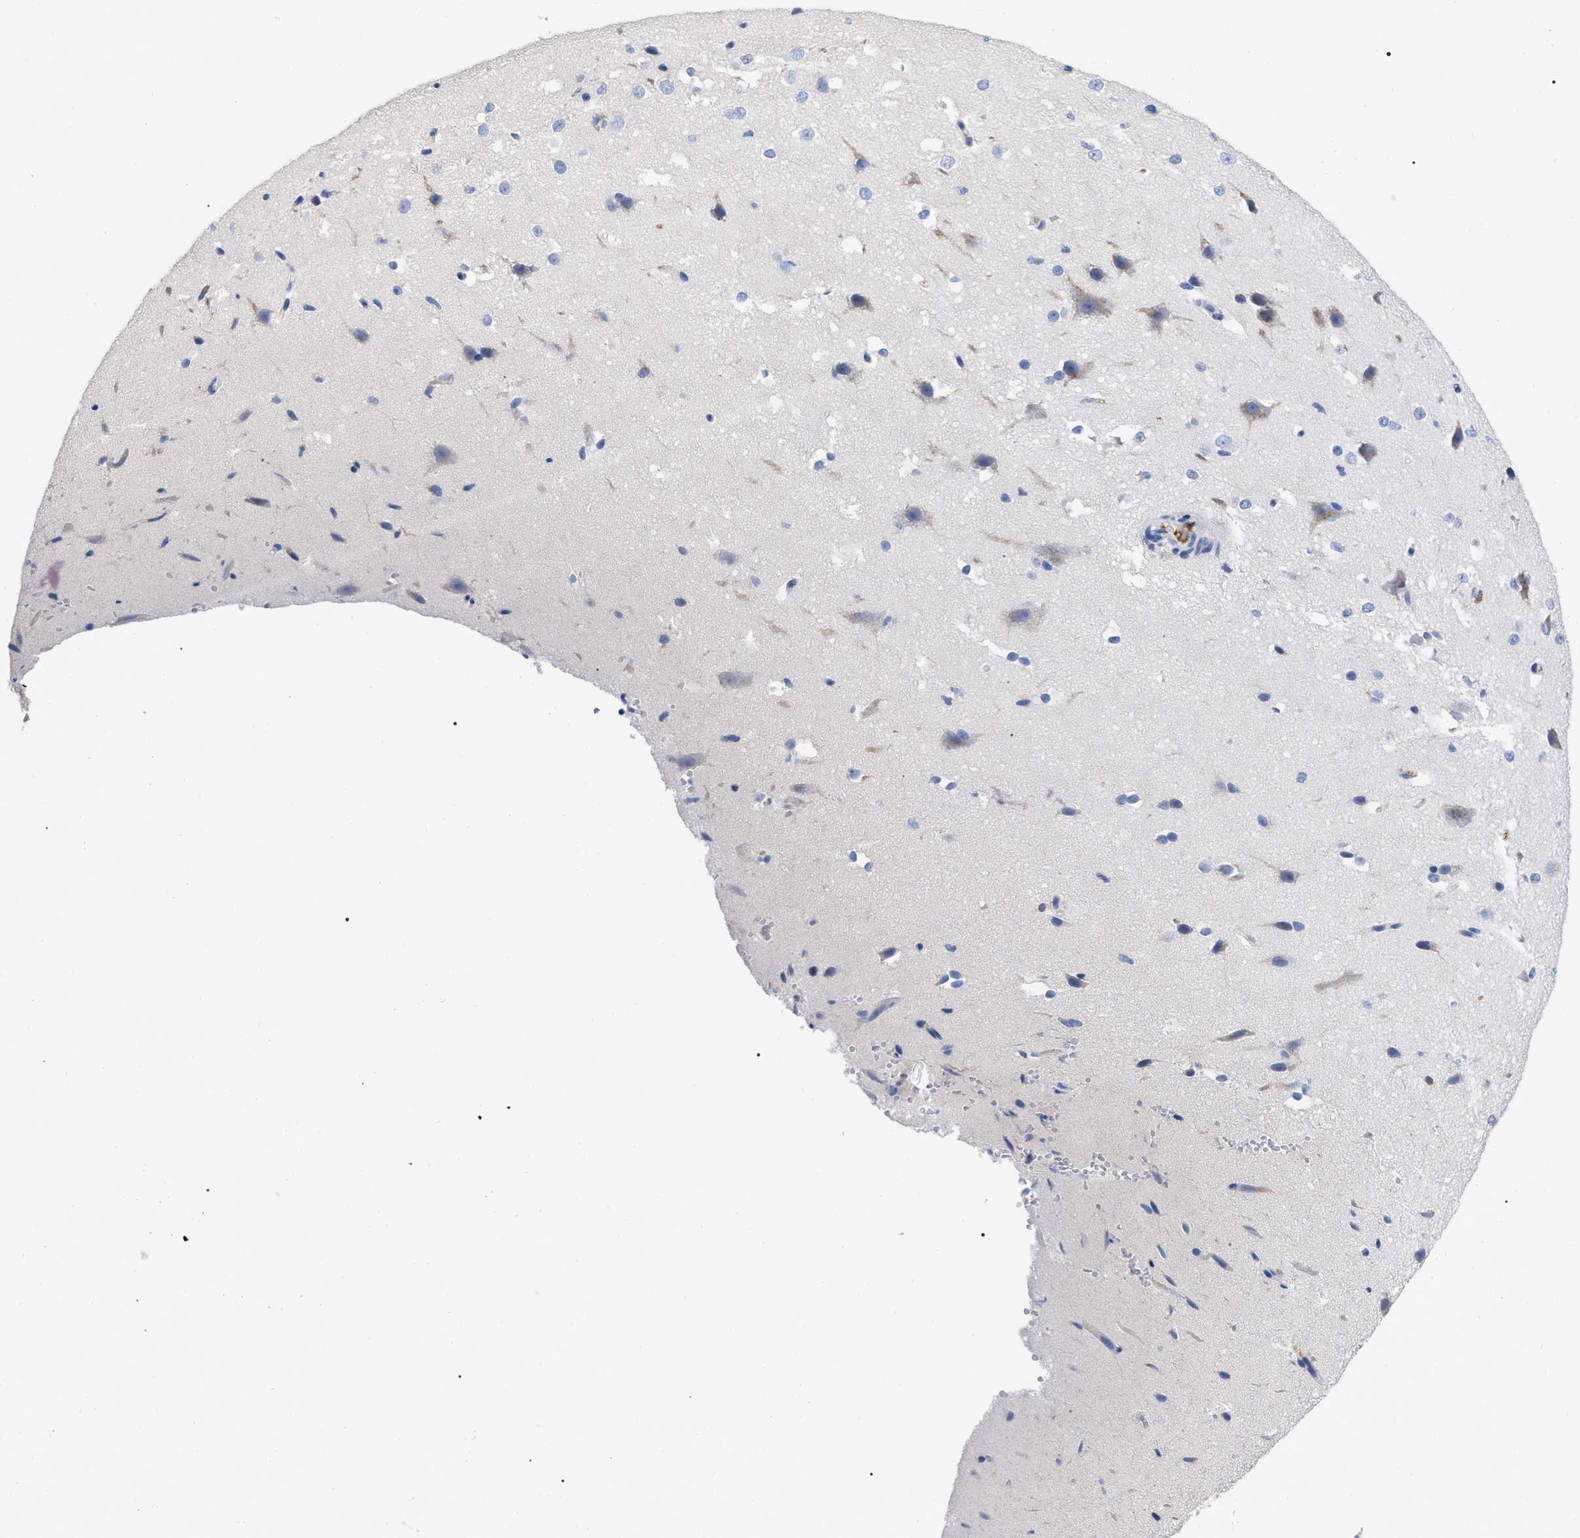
{"staining": {"intensity": "negative", "quantity": "none", "location": "none"}, "tissue": "cerebral cortex", "cell_type": "Endothelial cells", "image_type": "normal", "snomed": [{"axis": "morphology", "description": "Normal tissue, NOS"}, {"axis": "morphology", "description": "Developmental malformation"}, {"axis": "topography", "description": "Cerebral cortex"}], "caption": "IHC micrograph of unremarkable cerebral cortex: cerebral cortex stained with DAB displays no significant protein staining in endothelial cells.", "gene": "IGHV5", "patient": {"sex": "female", "age": 30}}